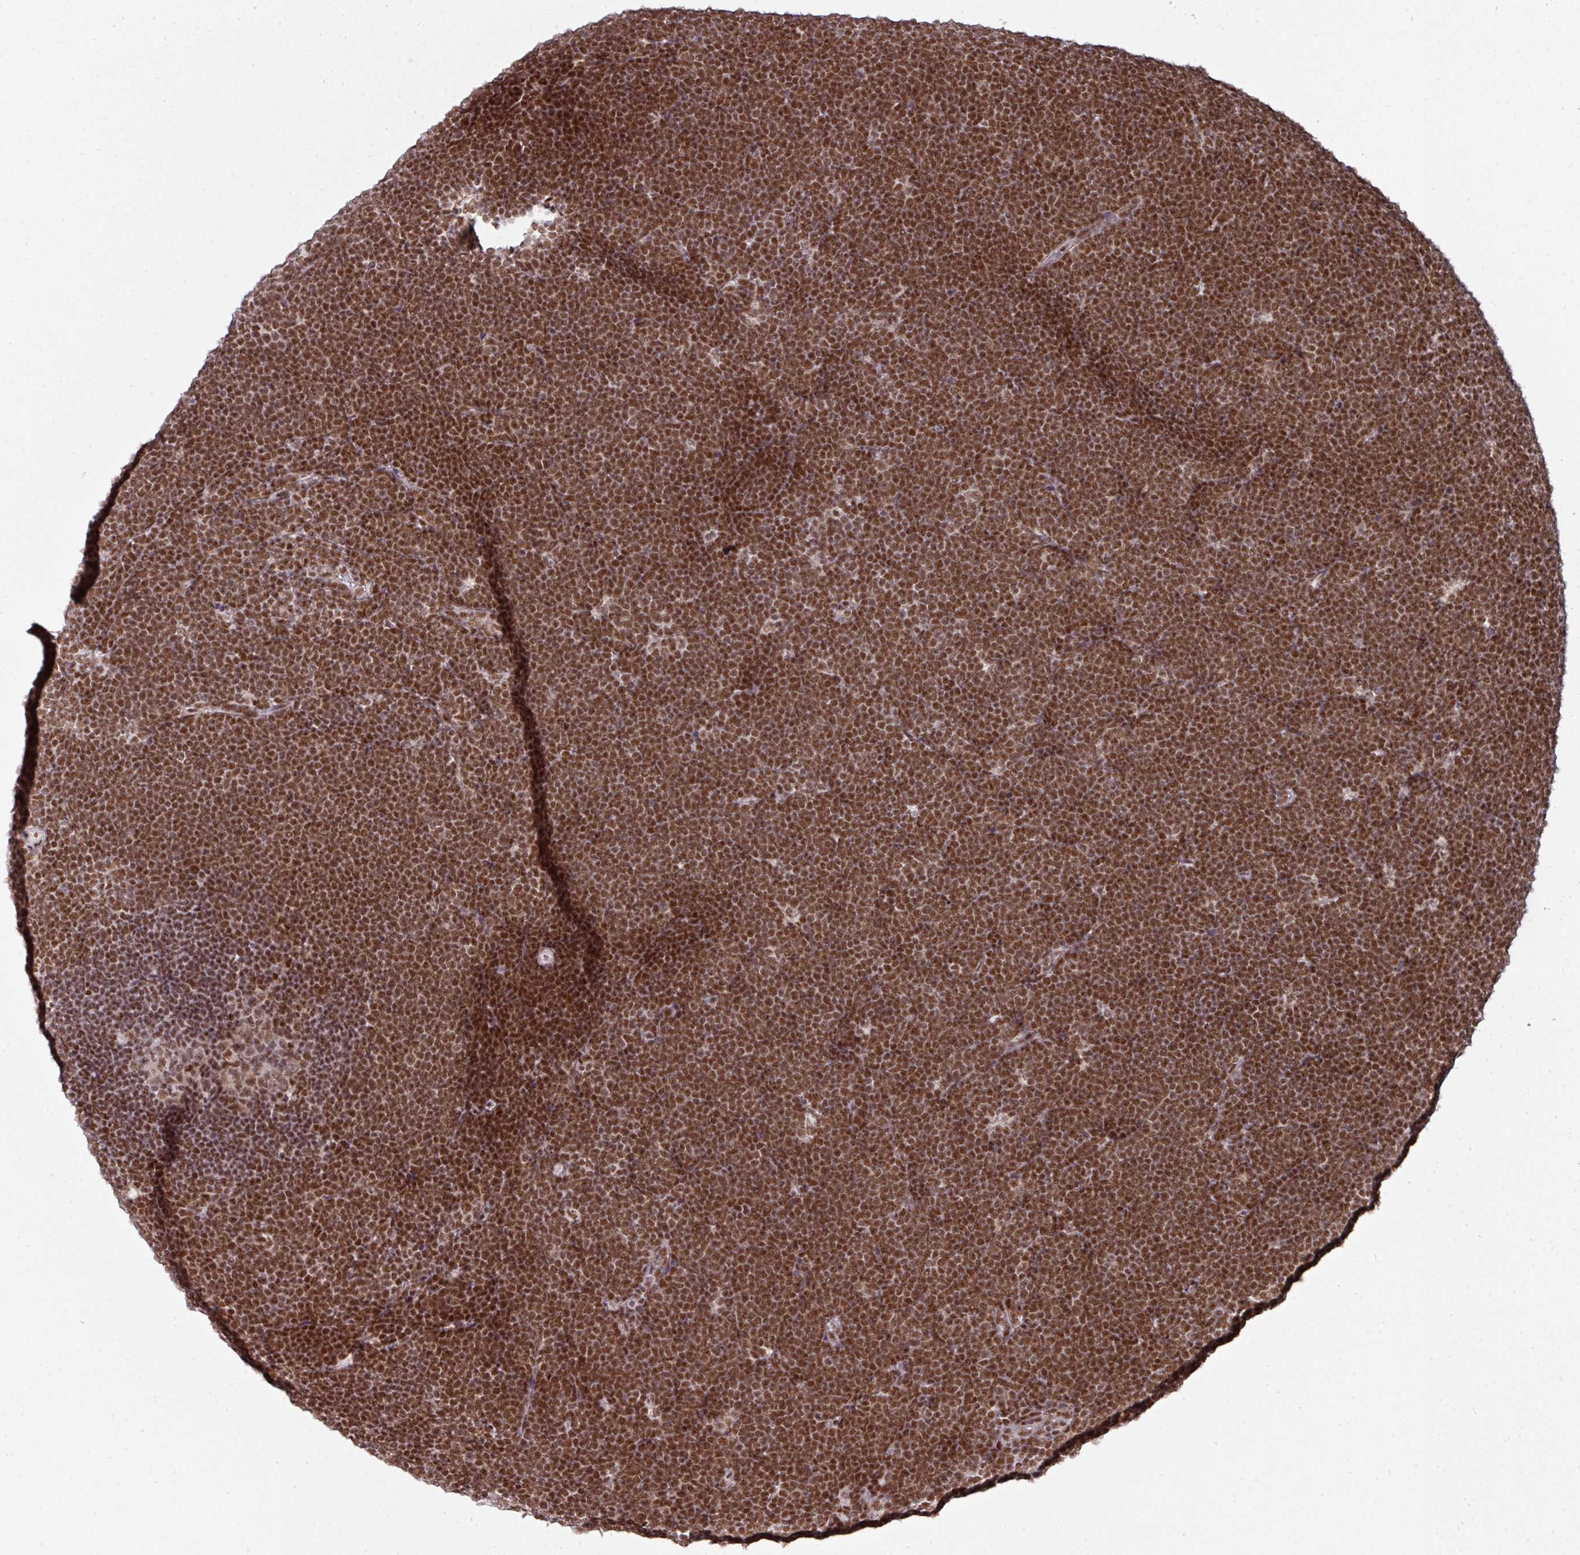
{"staining": {"intensity": "moderate", "quantity": ">75%", "location": "nuclear"}, "tissue": "lymphoma", "cell_type": "Tumor cells", "image_type": "cancer", "snomed": [{"axis": "morphology", "description": "Malignant lymphoma, non-Hodgkin's type, High grade"}, {"axis": "topography", "description": "Lymph node"}], "caption": "Protein expression by immunohistochemistry displays moderate nuclear staining in about >75% of tumor cells in high-grade malignant lymphoma, non-Hodgkin's type.", "gene": "NFYA", "patient": {"sex": "male", "age": 13}}